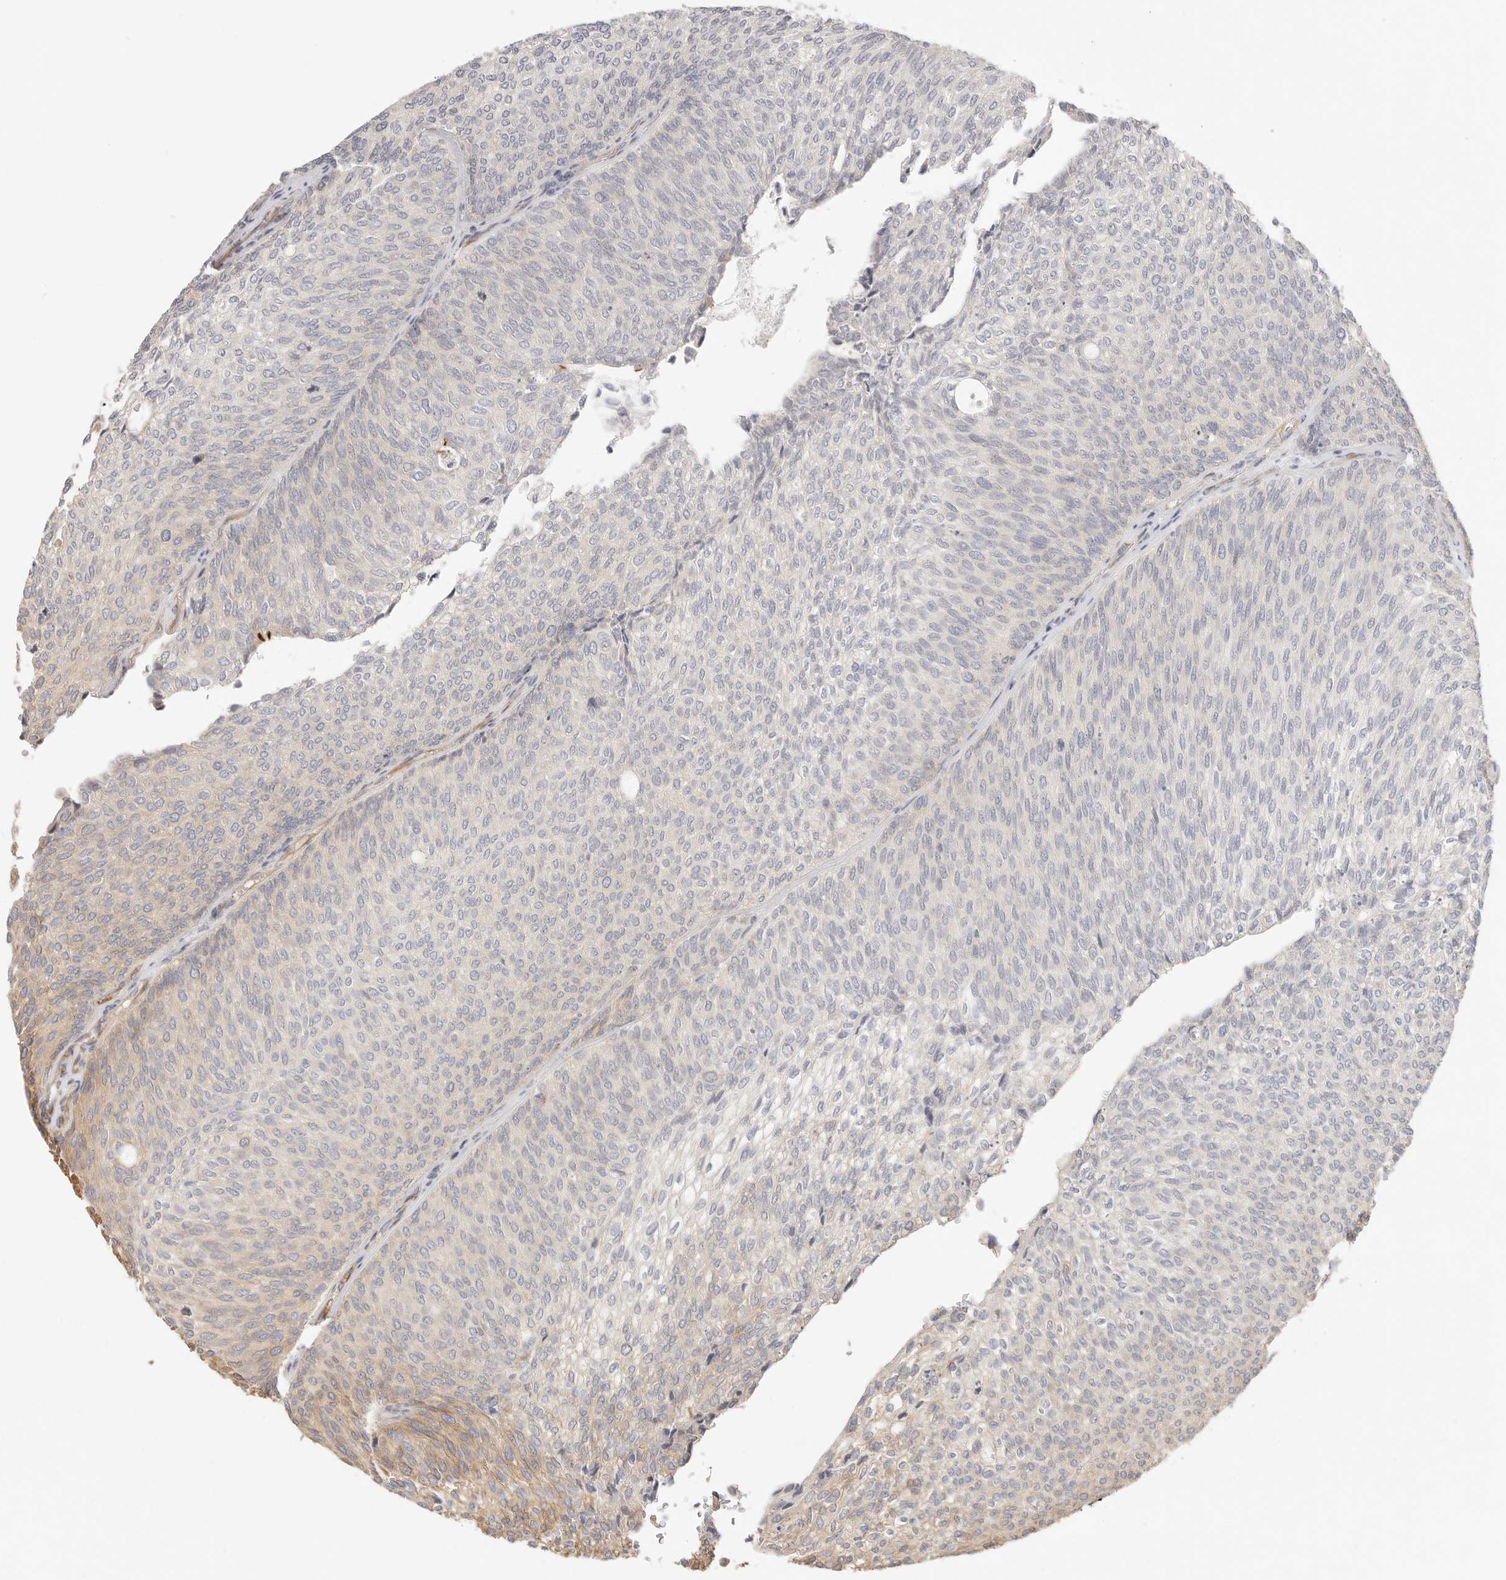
{"staining": {"intensity": "weak", "quantity": "<25%", "location": "cytoplasmic/membranous"}, "tissue": "urothelial cancer", "cell_type": "Tumor cells", "image_type": "cancer", "snomed": [{"axis": "morphology", "description": "Urothelial carcinoma, Low grade"}, {"axis": "topography", "description": "Urinary bladder"}], "caption": "High power microscopy photomicrograph of an IHC micrograph of urothelial cancer, revealing no significant positivity in tumor cells. (DAB immunohistochemistry (IHC) visualized using brightfield microscopy, high magnification).", "gene": "DTNBP1", "patient": {"sex": "female", "age": 79}}